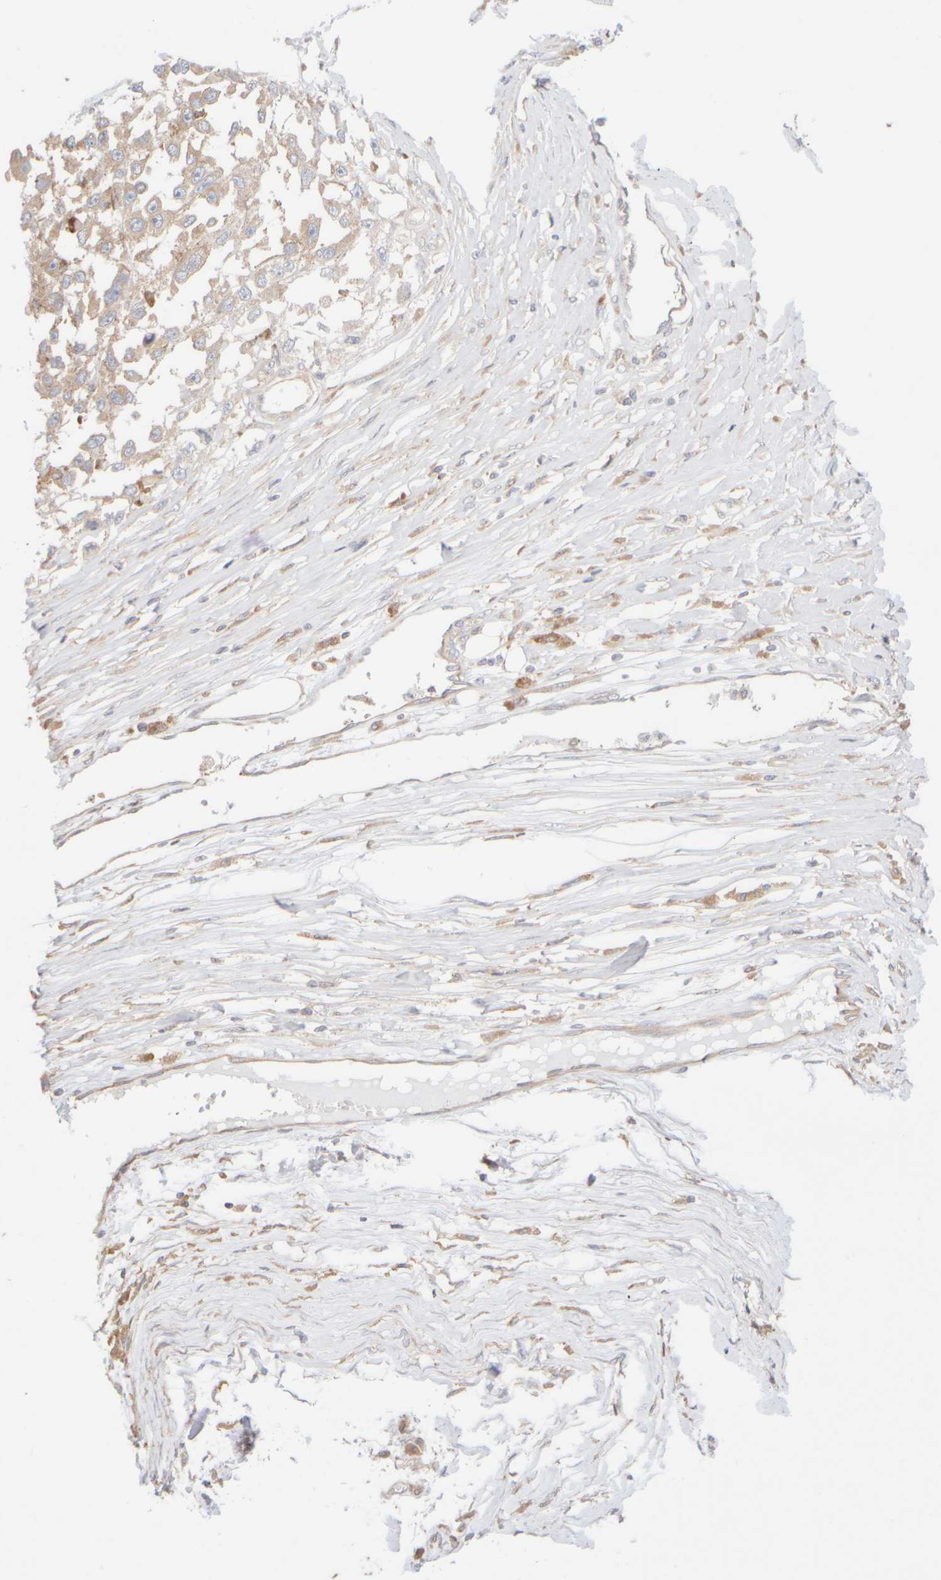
{"staining": {"intensity": "weak", "quantity": "25%-75%", "location": "cytoplasmic/membranous"}, "tissue": "melanoma", "cell_type": "Tumor cells", "image_type": "cancer", "snomed": [{"axis": "morphology", "description": "Malignant melanoma, Metastatic site"}, {"axis": "topography", "description": "Lymph node"}], "caption": "Melanoma was stained to show a protein in brown. There is low levels of weak cytoplasmic/membranous positivity in approximately 25%-75% of tumor cells.", "gene": "RABEP1", "patient": {"sex": "male", "age": 59}}